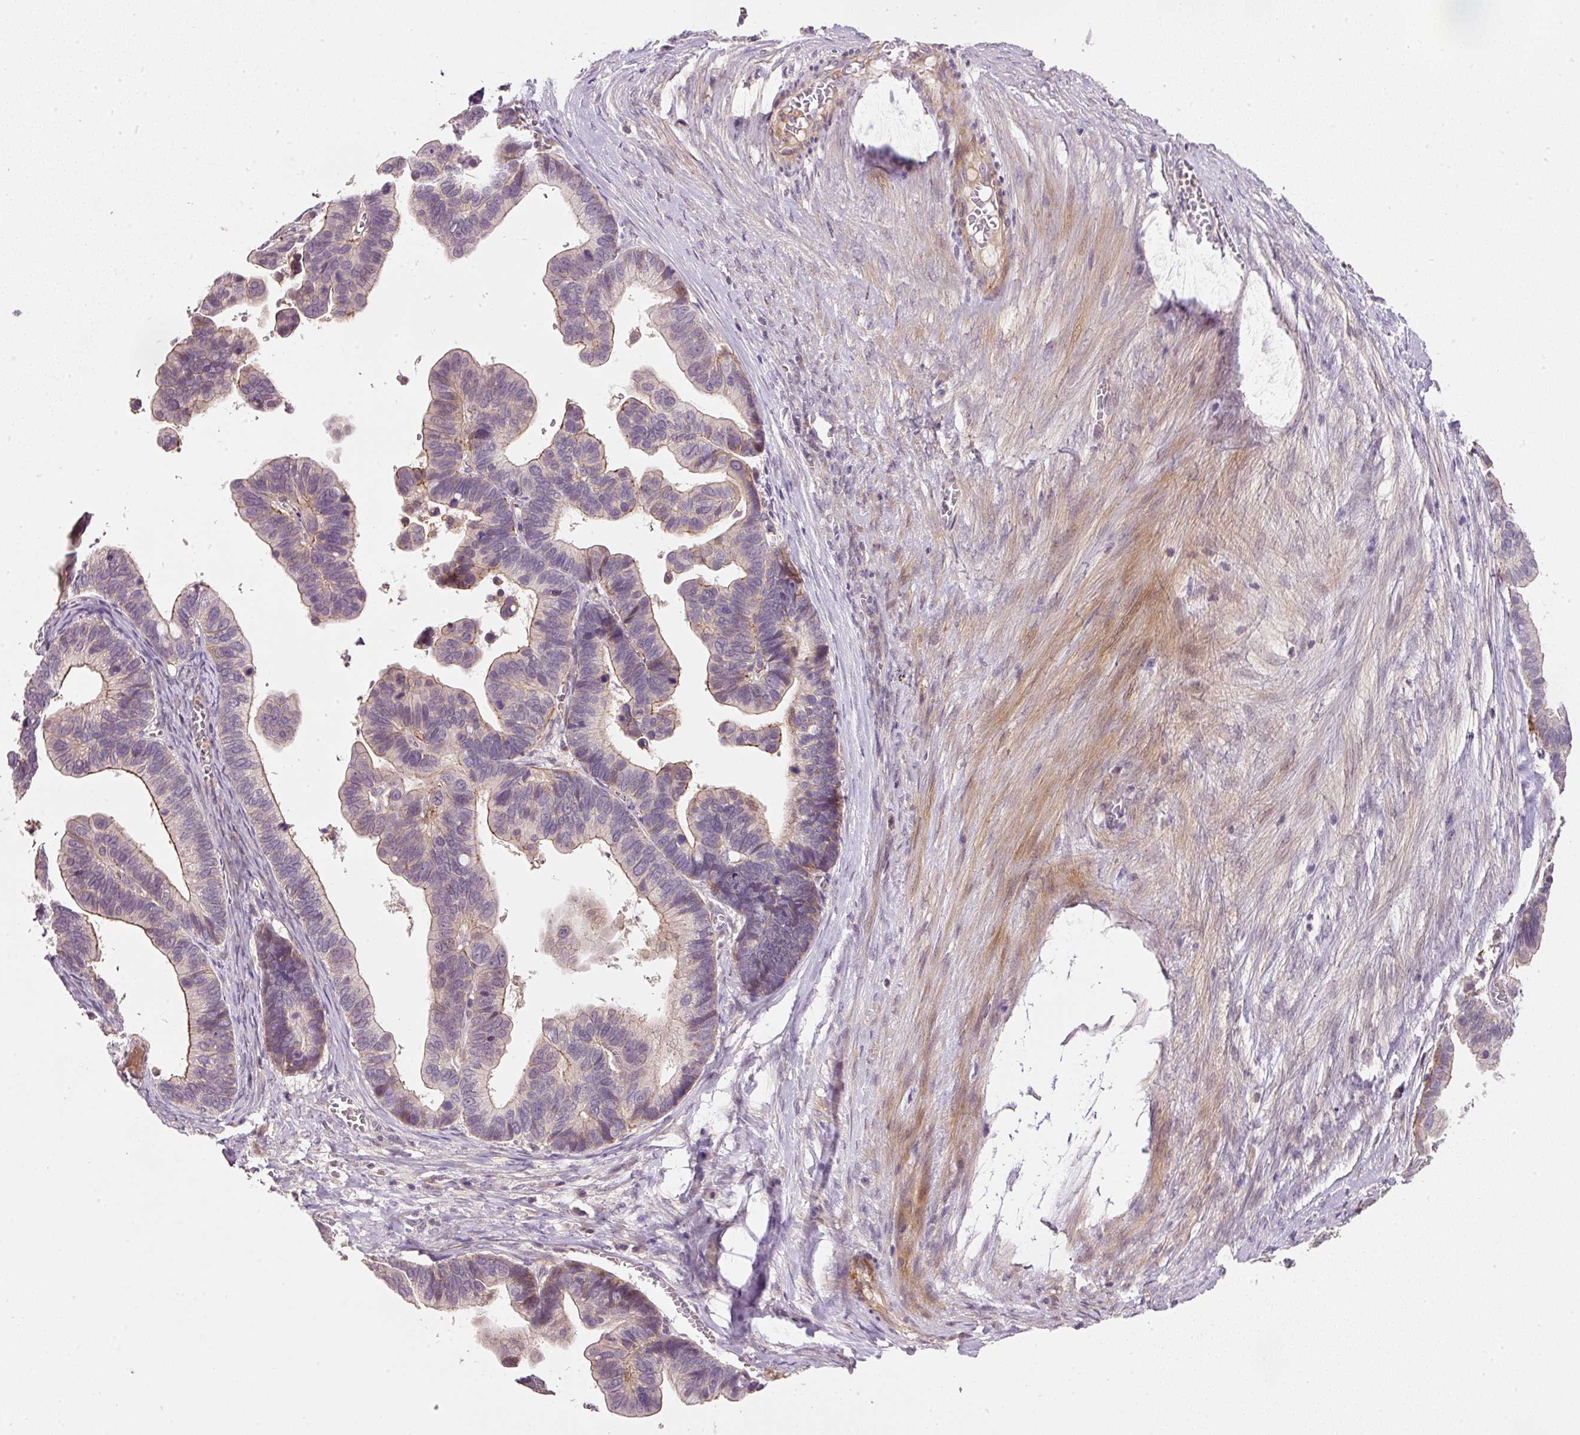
{"staining": {"intensity": "moderate", "quantity": "<25%", "location": "cytoplasmic/membranous"}, "tissue": "ovarian cancer", "cell_type": "Tumor cells", "image_type": "cancer", "snomed": [{"axis": "morphology", "description": "Cystadenocarcinoma, serous, NOS"}, {"axis": "topography", "description": "Ovary"}], "caption": "This histopathology image exhibits IHC staining of human ovarian cancer (serous cystadenocarcinoma), with low moderate cytoplasmic/membranous staining in approximately <25% of tumor cells.", "gene": "TIRAP", "patient": {"sex": "female", "age": 56}}